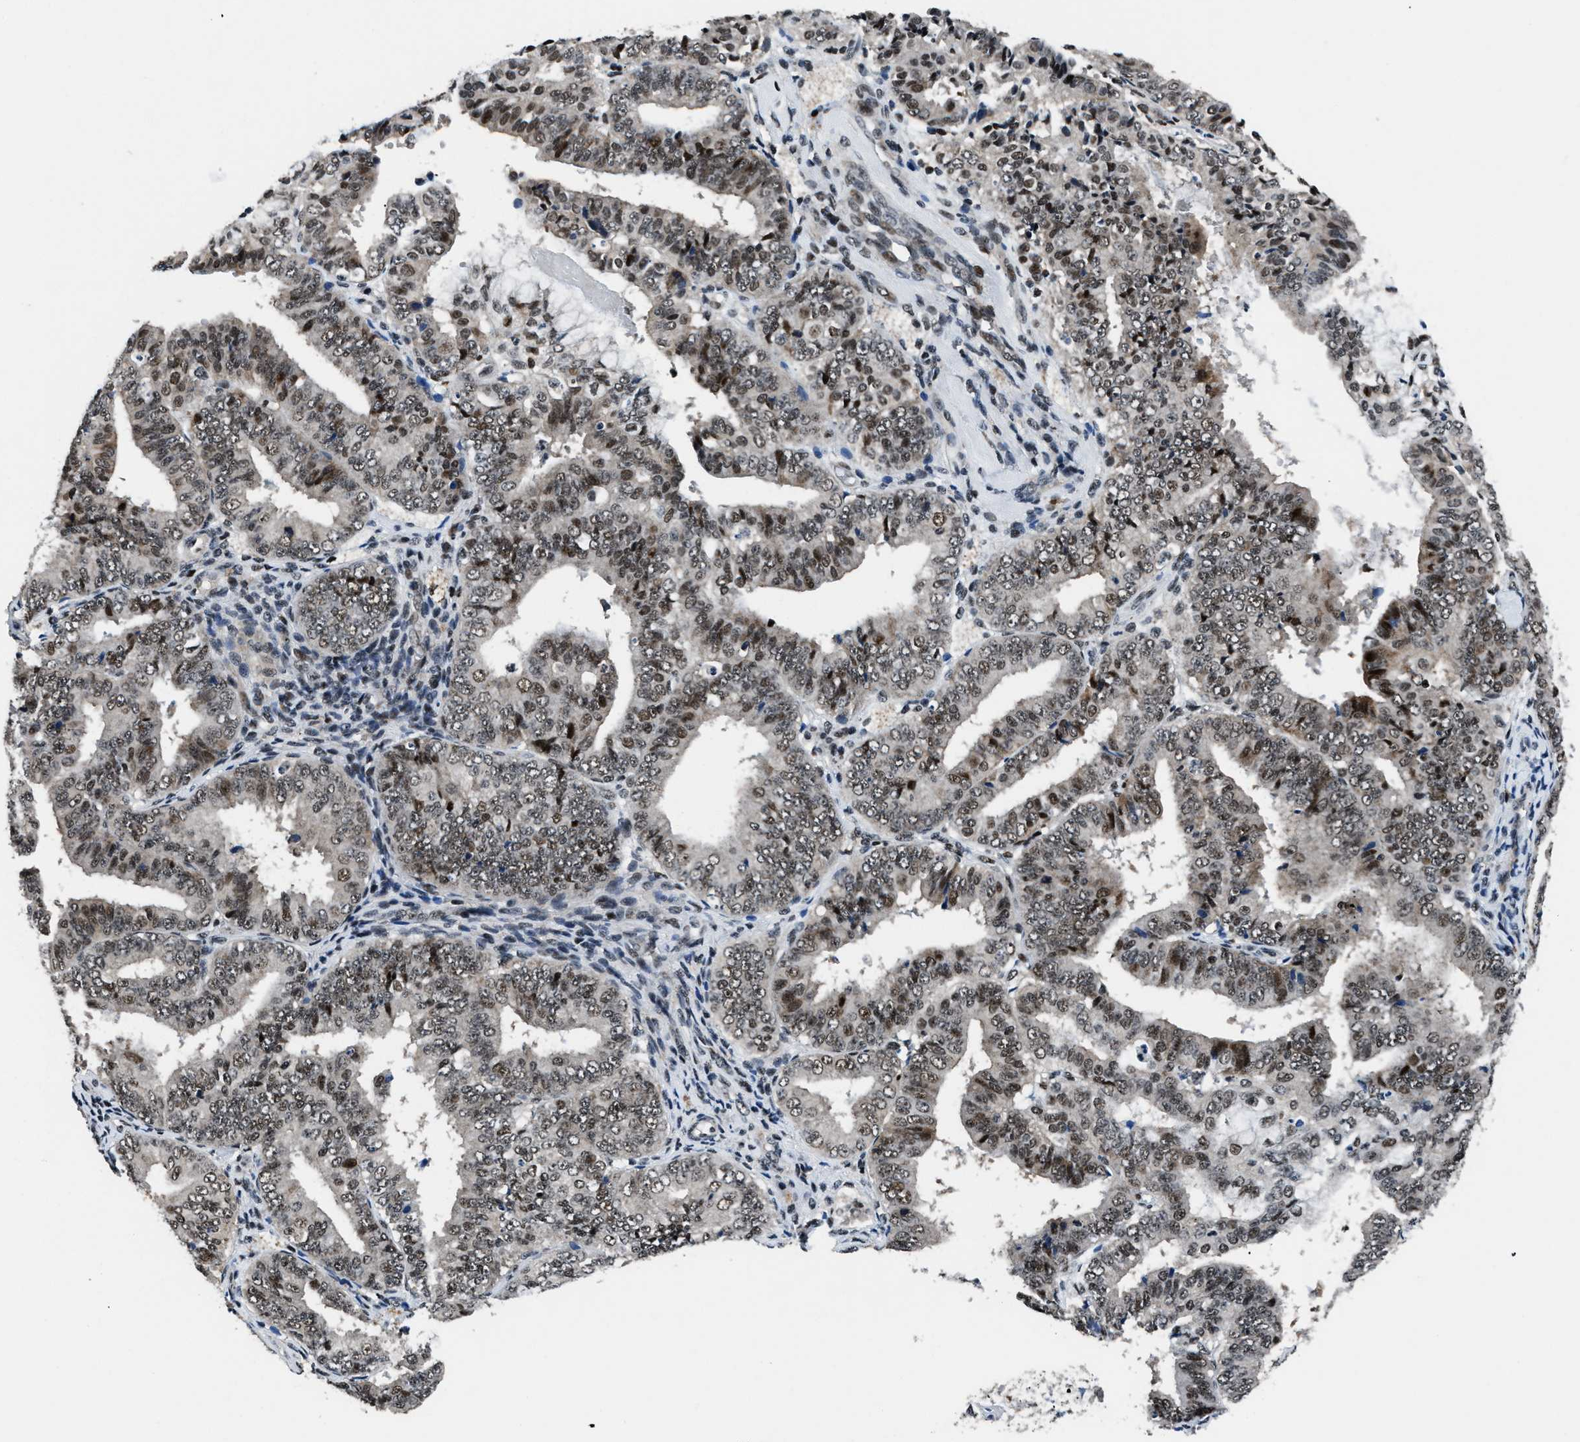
{"staining": {"intensity": "strong", "quantity": ">75%", "location": "nuclear"}, "tissue": "endometrial cancer", "cell_type": "Tumor cells", "image_type": "cancer", "snomed": [{"axis": "morphology", "description": "Adenocarcinoma, NOS"}, {"axis": "topography", "description": "Endometrium"}], "caption": "This micrograph reveals endometrial cancer (adenocarcinoma) stained with immunohistochemistry to label a protein in brown. The nuclear of tumor cells show strong positivity for the protein. Nuclei are counter-stained blue.", "gene": "SMARCB1", "patient": {"sex": "female", "age": 63}}